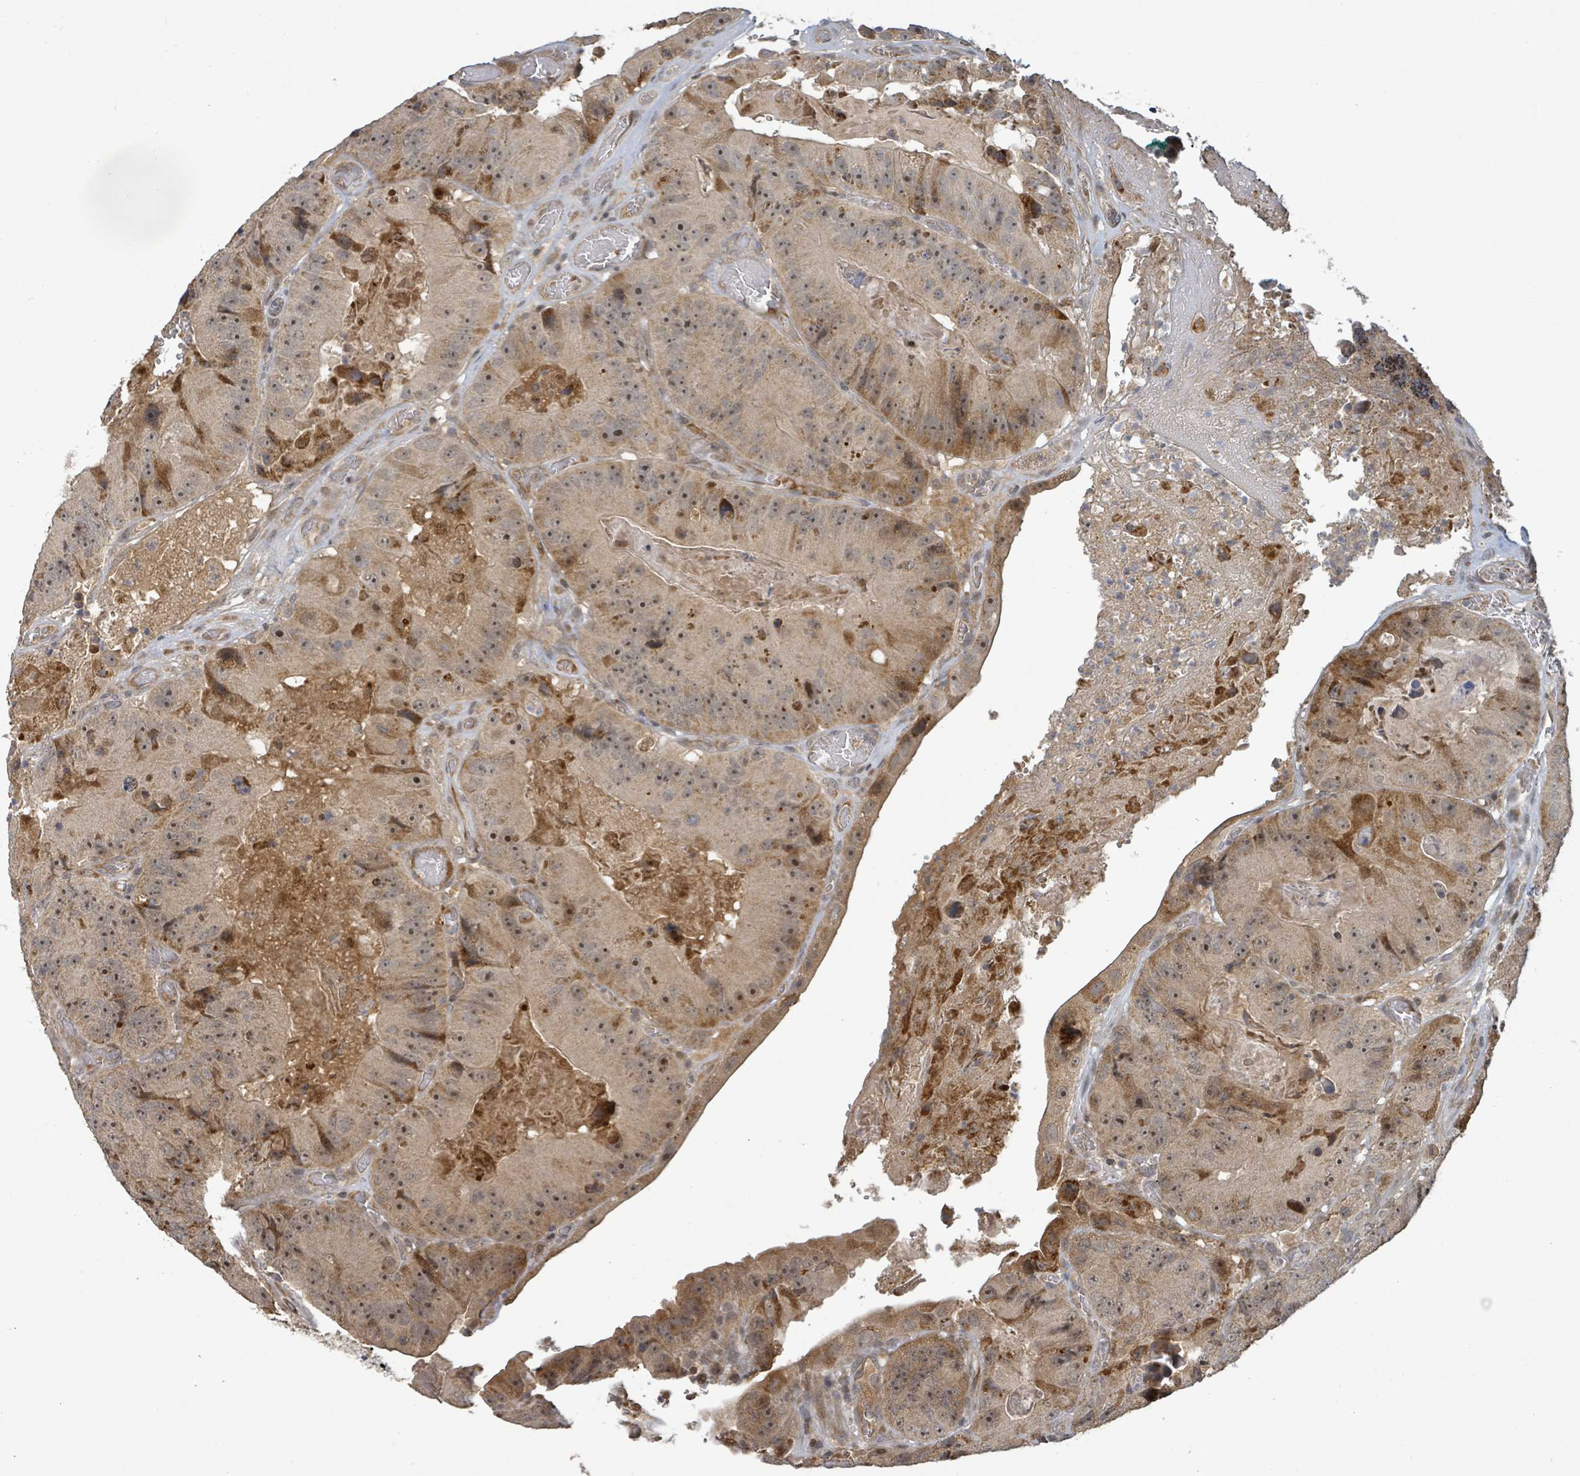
{"staining": {"intensity": "moderate", "quantity": ">75%", "location": "cytoplasmic/membranous,nuclear"}, "tissue": "colorectal cancer", "cell_type": "Tumor cells", "image_type": "cancer", "snomed": [{"axis": "morphology", "description": "Adenocarcinoma, NOS"}, {"axis": "topography", "description": "Colon"}], "caption": "The image reveals immunohistochemical staining of colorectal adenocarcinoma. There is moderate cytoplasmic/membranous and nuclear staining is seen in approximately >75% of tumor cells. Ihc stains the protein in brown and the nuclei are stained blue.", "gene": "ITGA11", "patient": {"sex": "female", "age": 86}}